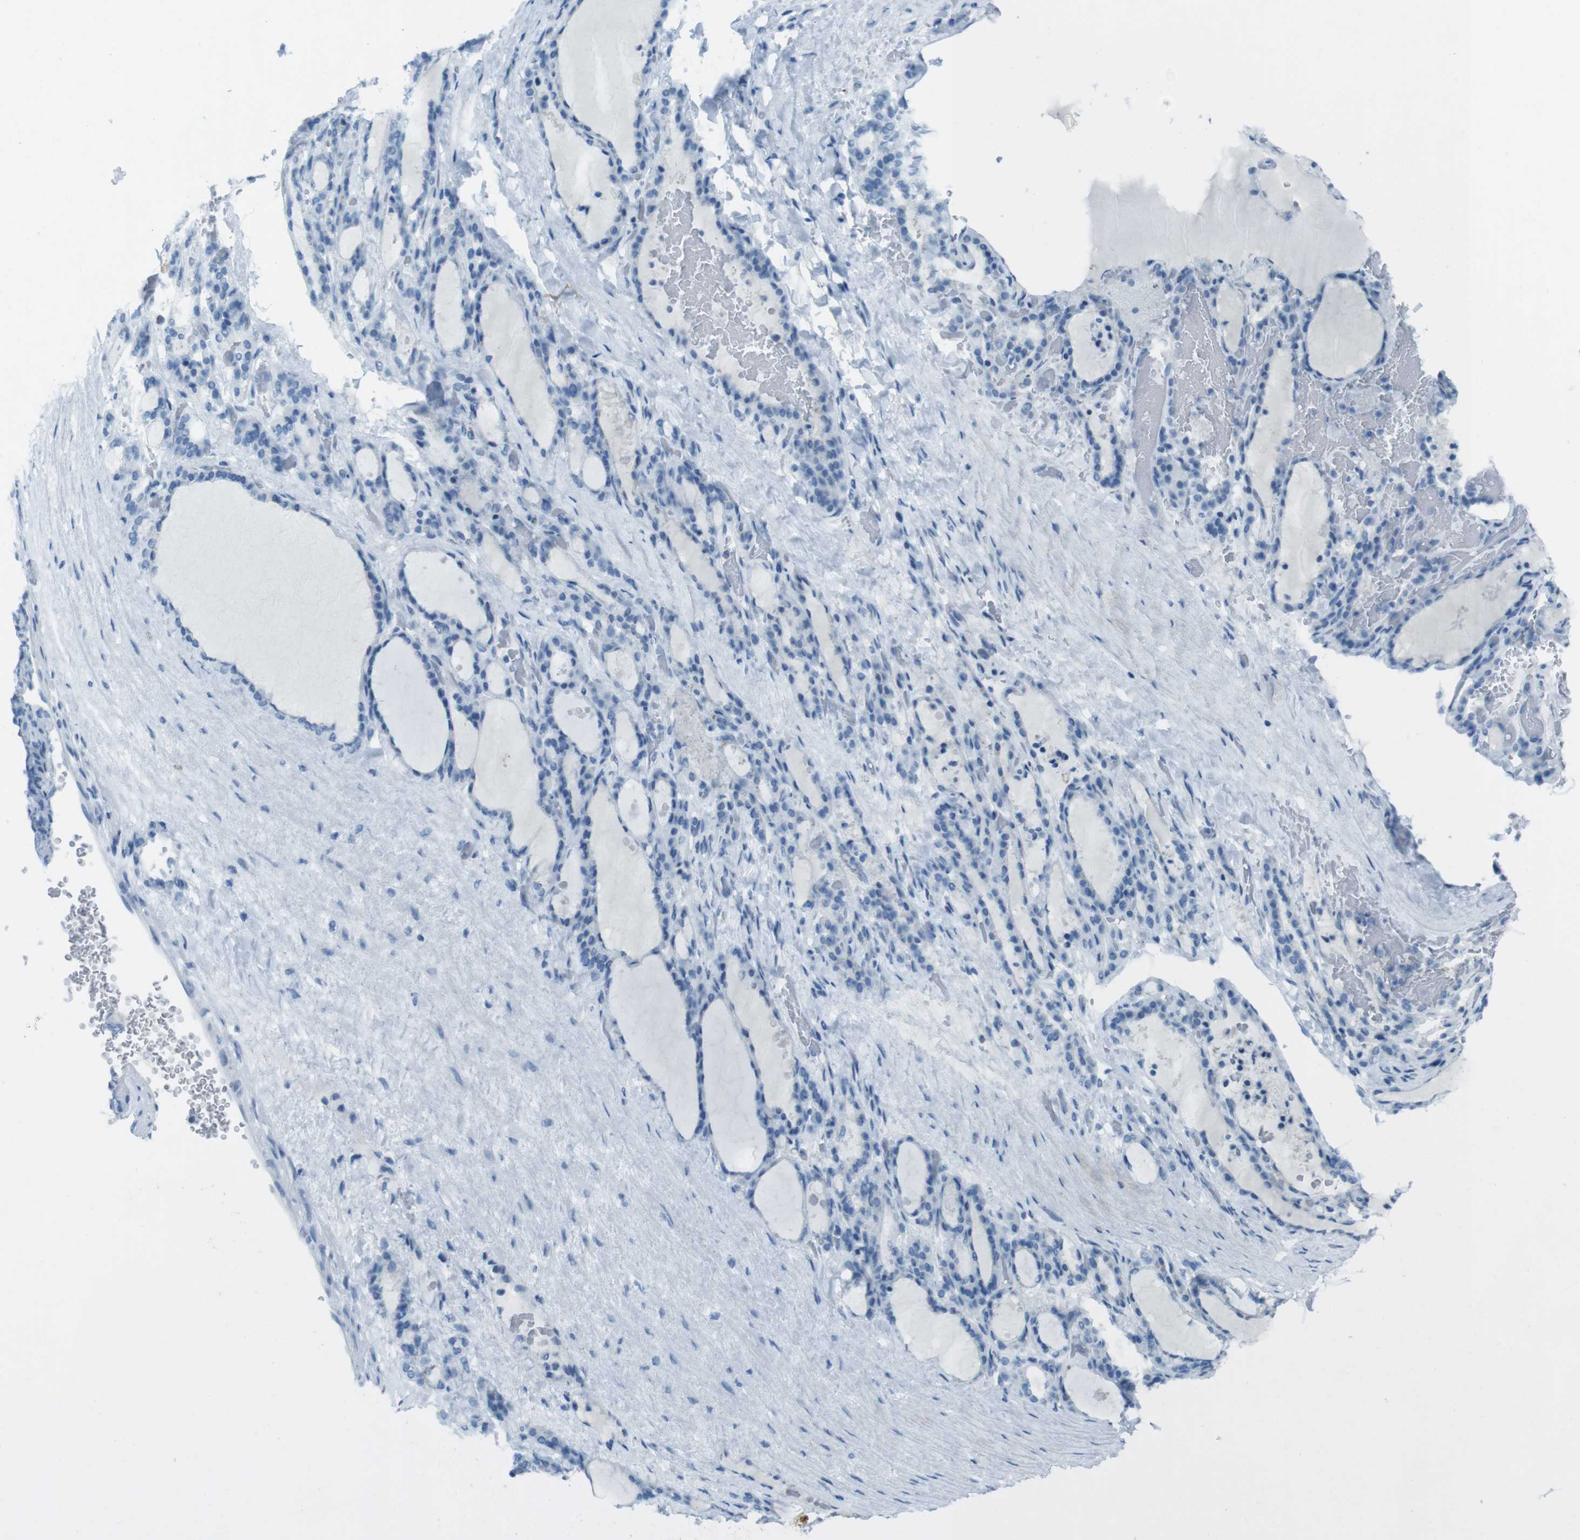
{"staining": {"intensity": "negative", "quantity": "none", "location": "none"}, "tissue": "thyroid gland", "cell_type": "Glandular cells", "image_type": "normal", "snomed": [{"axis": "morphology", "description": "Normal tissue, NOS"}, {"axis": "topography", "description": "Thyroid gland"}], "caption": "IHC micrograph of normal thyroid gland stained for a protein (brown), which displays no staining in glandular cells.", "gene": "TMEM207", "patient": {"sex": "female", "age": 28}}